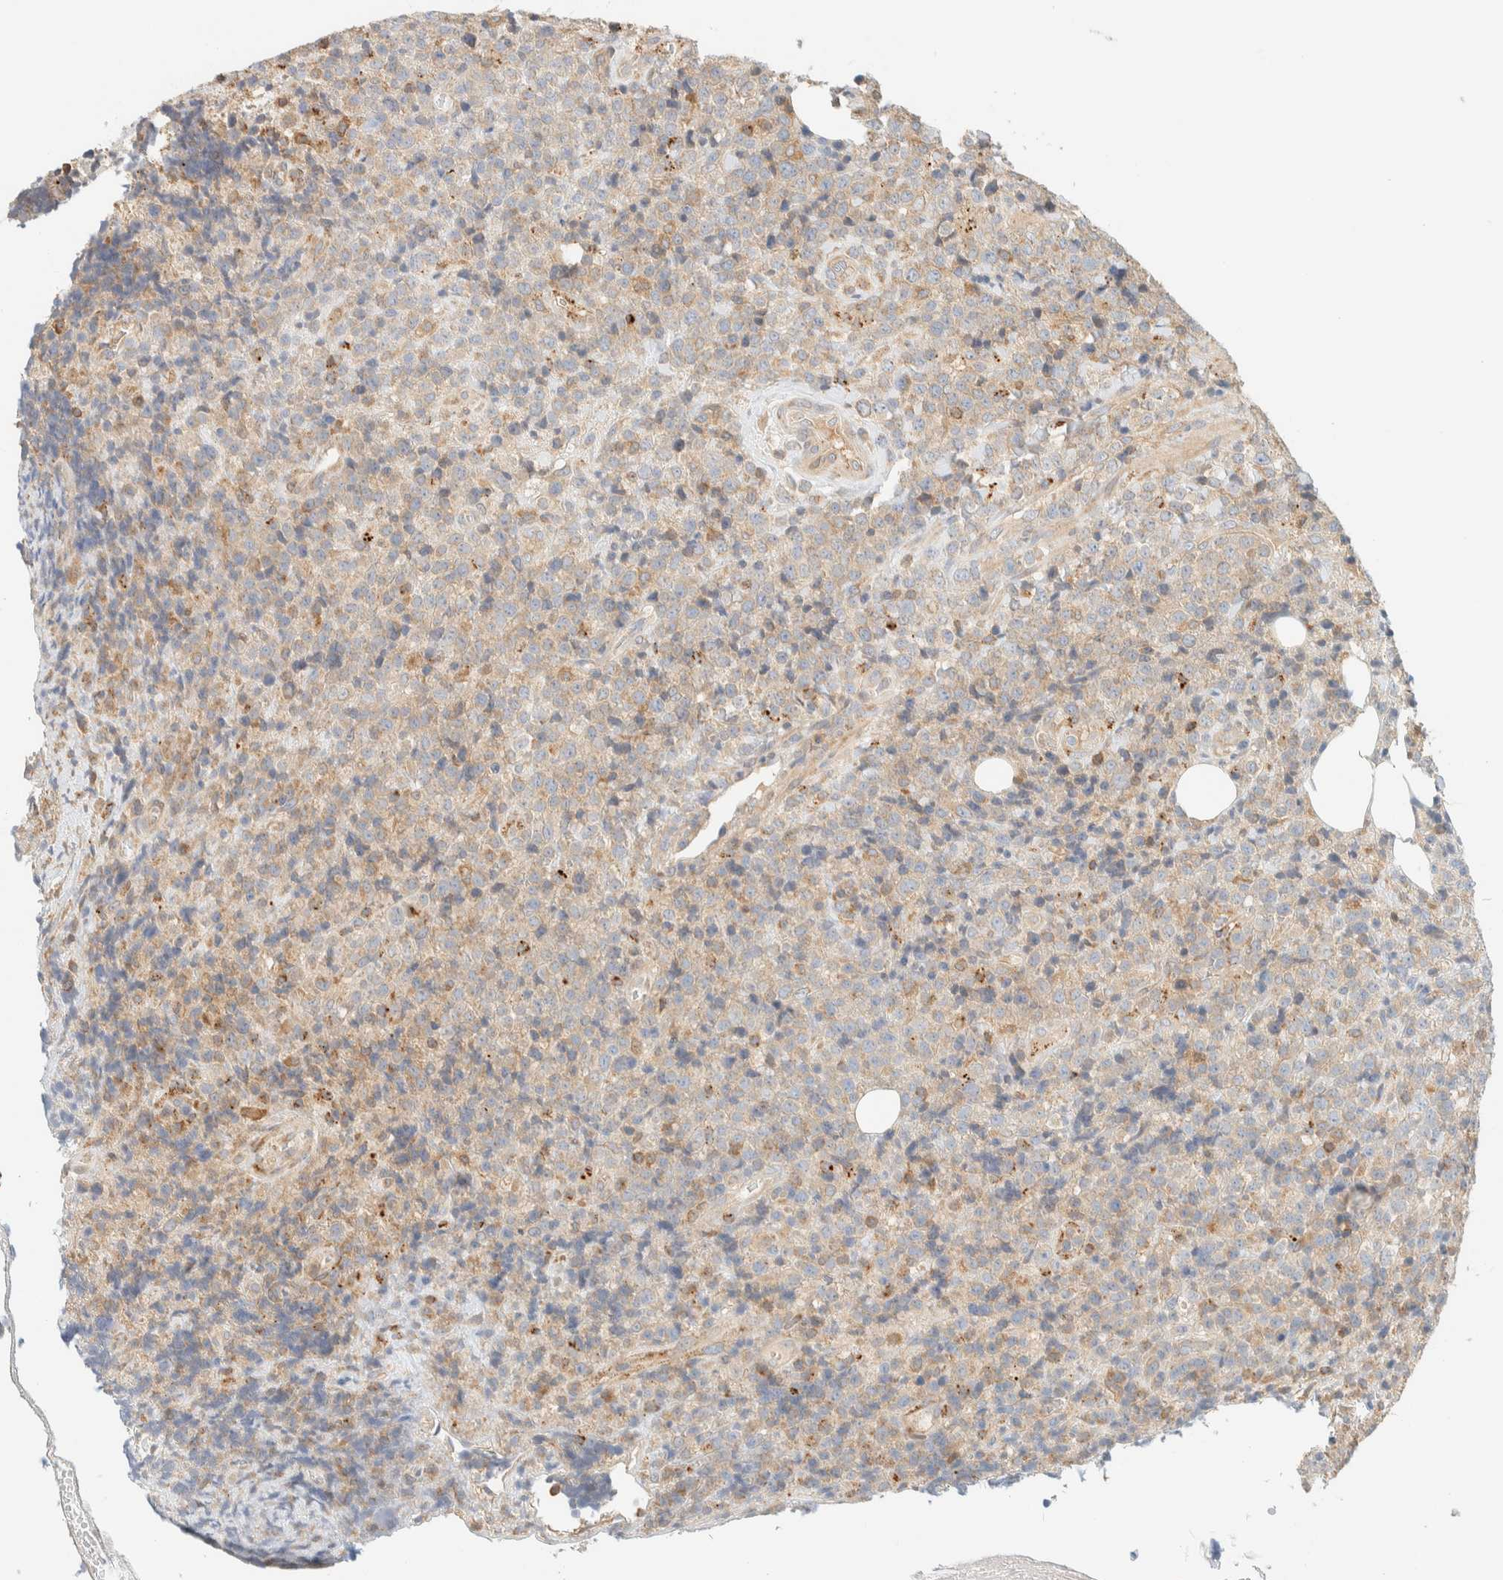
{"staining": {"intensity": "weak", "quantity": "25%-75%", "location": "cytoplasmic/membranous"}, "tissue": "lymphoma", "cell_type": "Tumor cells", "image_type": "cancer", "snomed": [{"axis": "morphology", "description": "Malignant lymphoma, non-Hodgkin's type, High grade"}, {"axis": "topography", "description": "Lymph node"}], "caption": "Human high-grade malignant lymphoma, non-Hodgkin's type stained with a brown dye exhibits weak cytoplasmic/membranous positive expression in approximately 25%-75% of tumor cells.", "gene": "NT5C", "patient": {"sex": "male", "age": 13}}